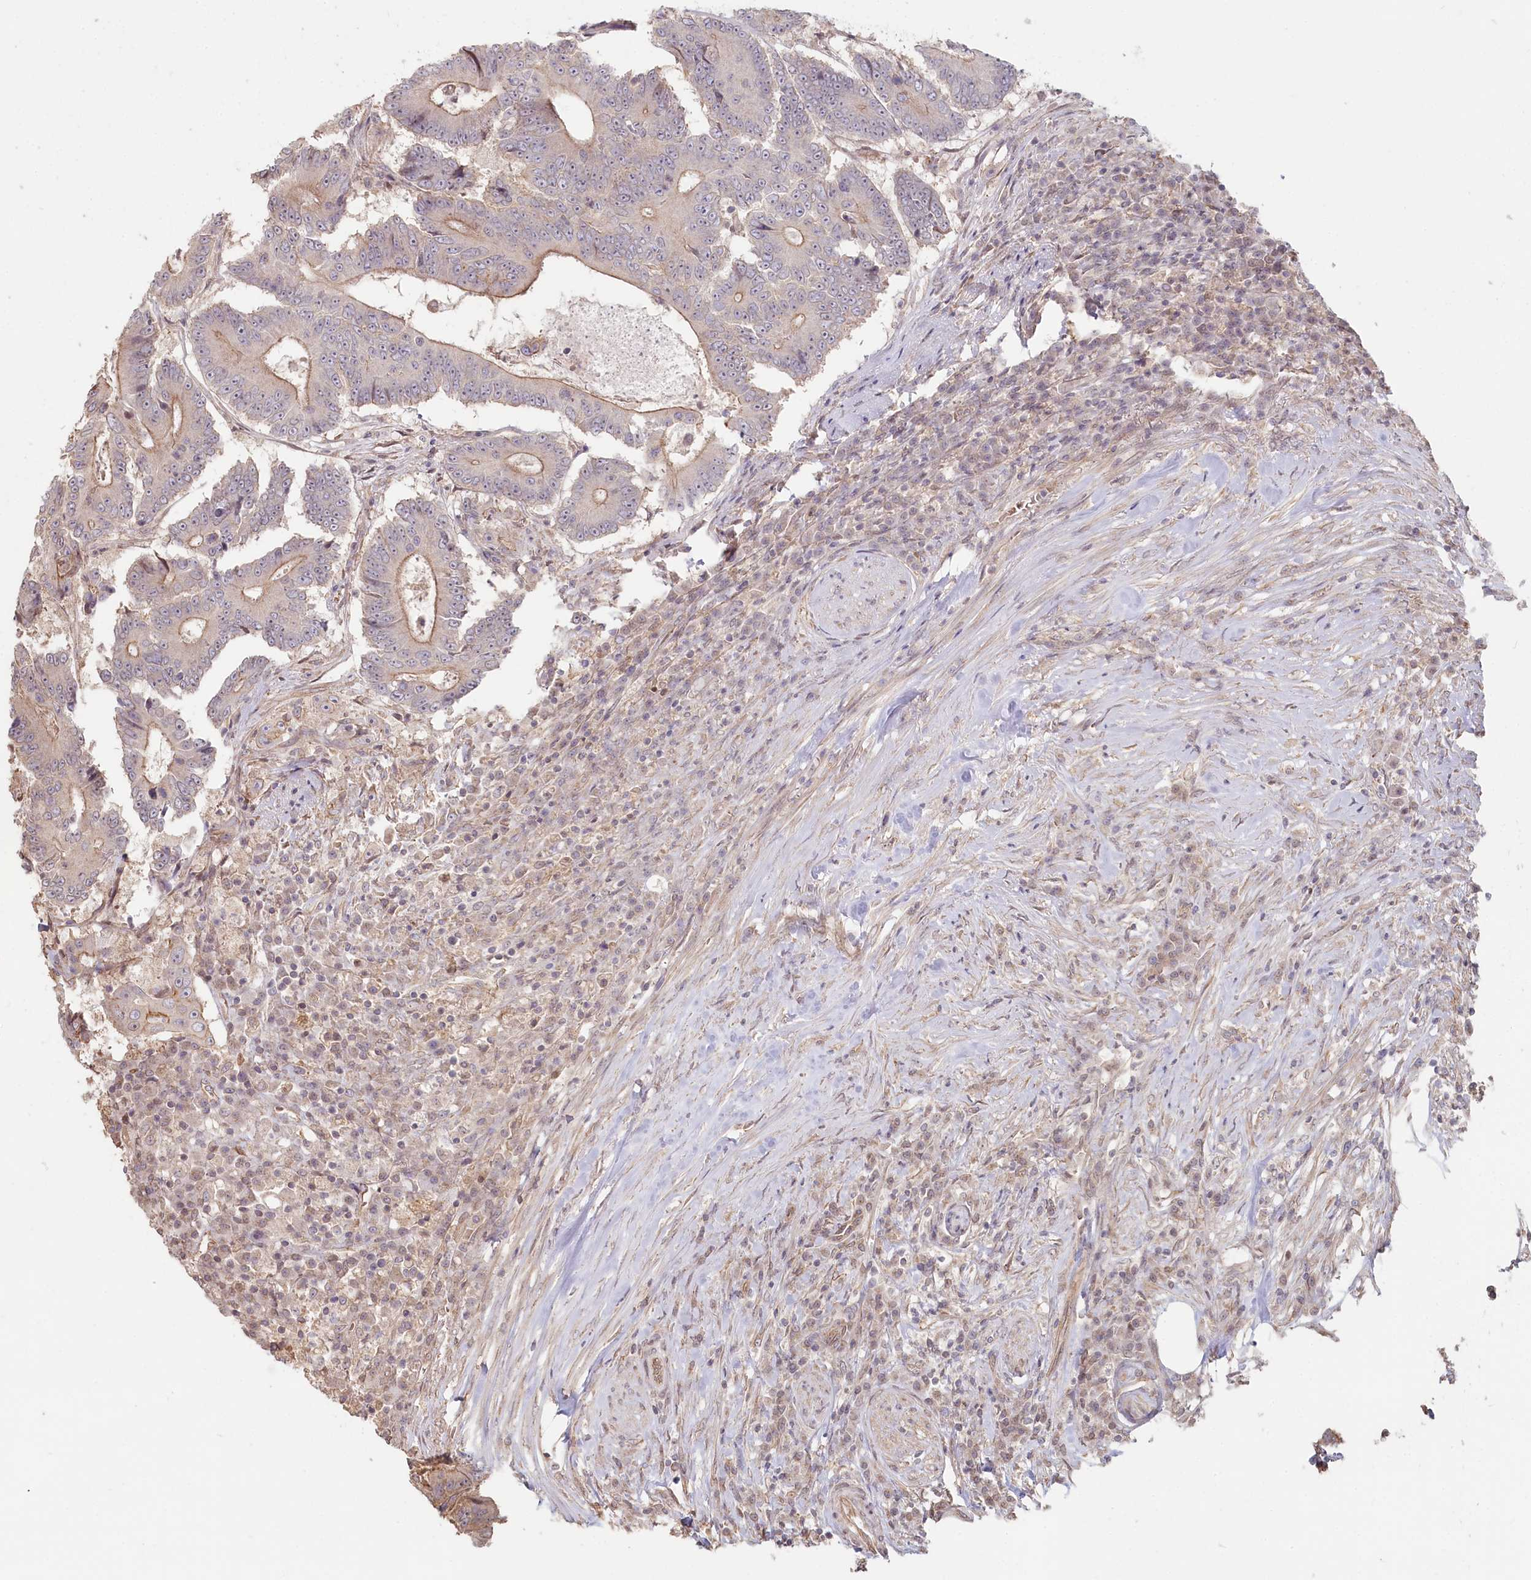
{"staining": {"intensity": "moderate", "quantity": "<25%", "location": "cytoplasmic/membranous"}, "tissue": "colorectal cancer", "cell_type": "Tumor cells", "image_type": "cancer", "snomed": [{"axis": "morphology", "description": "Adenocarcinoma, NOS"}, {"axis": "topography", "description": "Colon"}], "caption": "Moderate cytoplasmic/membranous protein expression is present in approximately <25% of tumor cells in adenocarcinoma (colorectal).", "gene": "TCHP", "patient": {"sex": "male", "age": 83}}